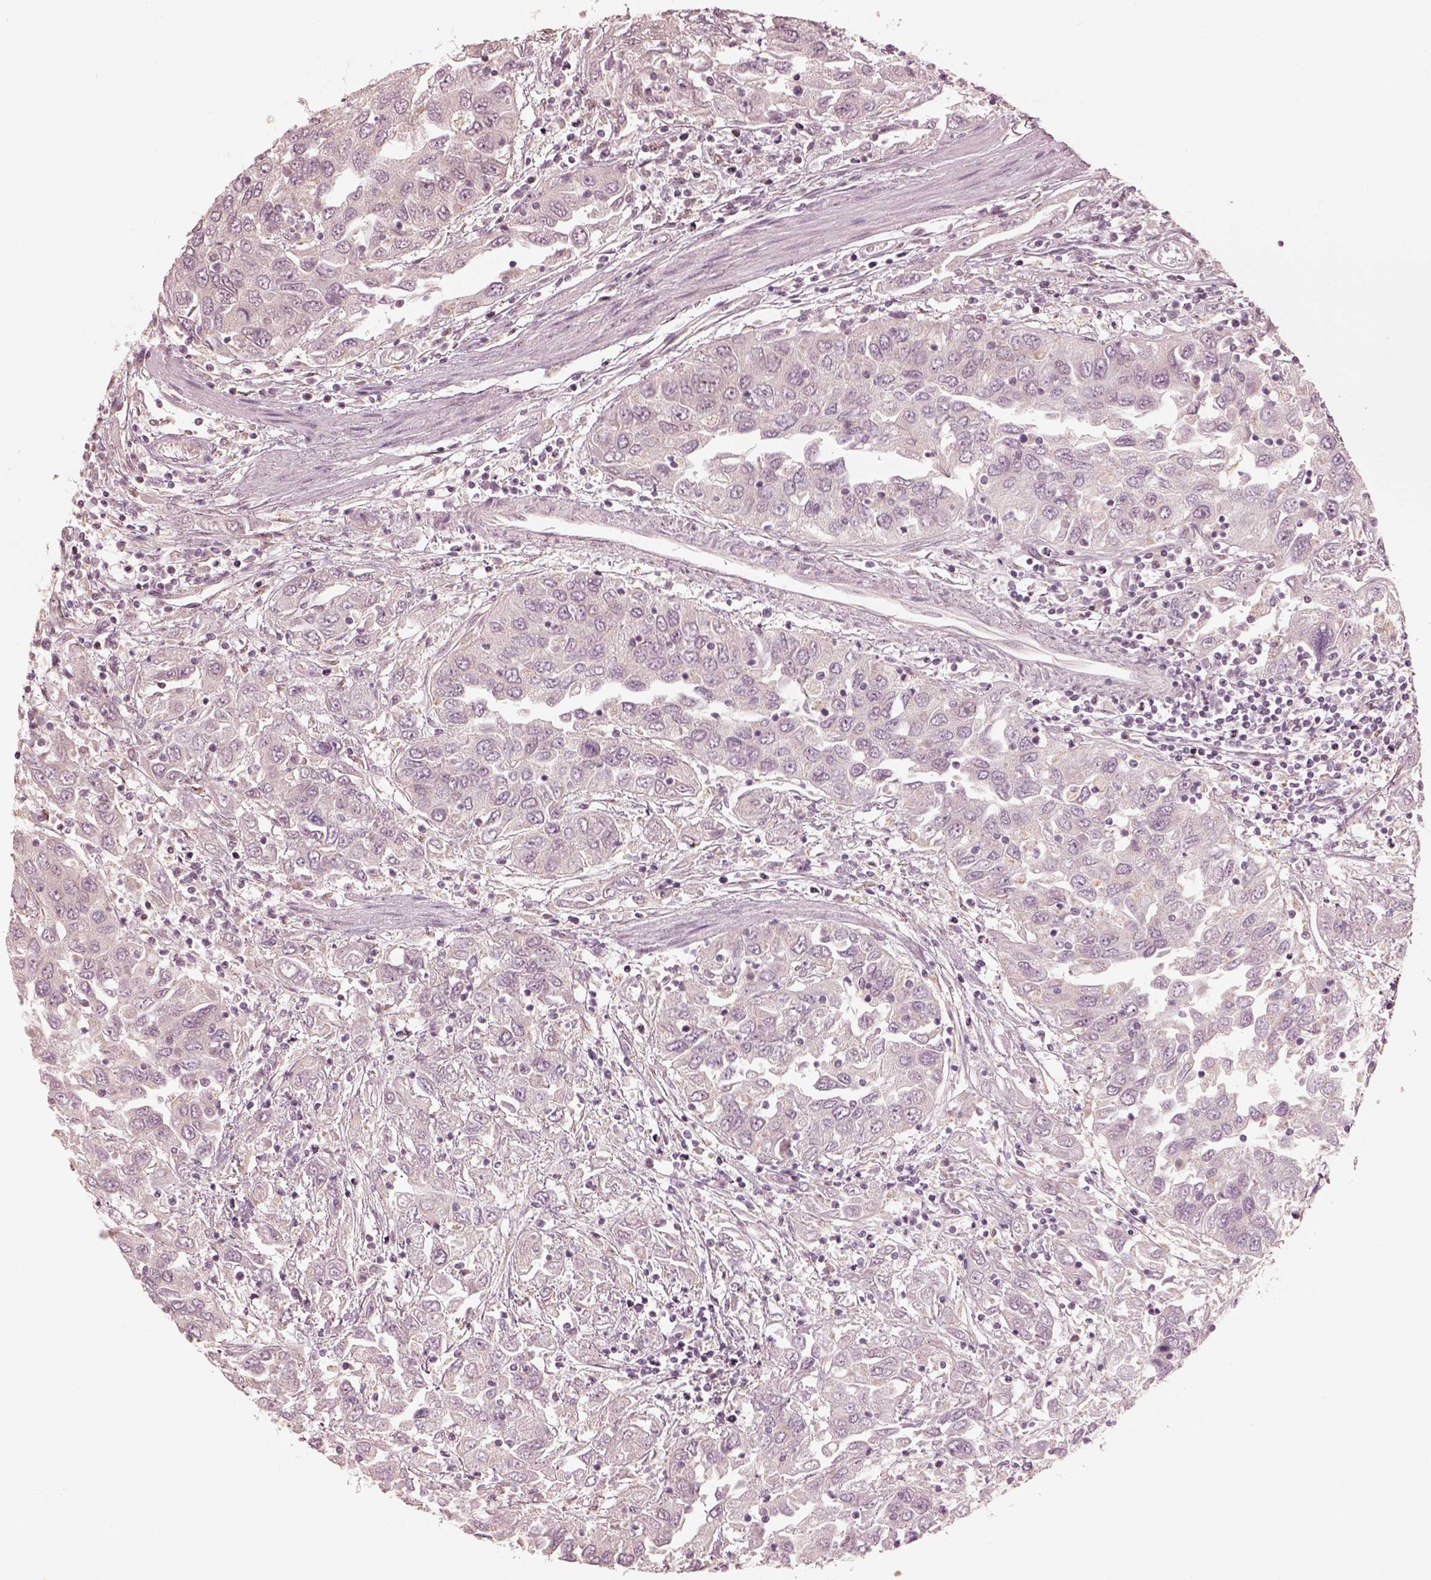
{"staining": {"intensity": "negative", "quantity": "none", "location": "none"}, "tissue": "urothelial cancer", "cell_type": "Tumor cells", "image_type": "cancer", "snomed": [{"axis": "morphology", "description": "Urothelial carcinoma, High grade"}, {"axis": "topography", "description": "Urinary bladder"}], "caption": "This is an immunohistochemistry image of high-grade urothelial carcinoma. There is no staining in tumor cells.", "gene": "IQCB1", "patient": {"sex": "male", "age": 76}}